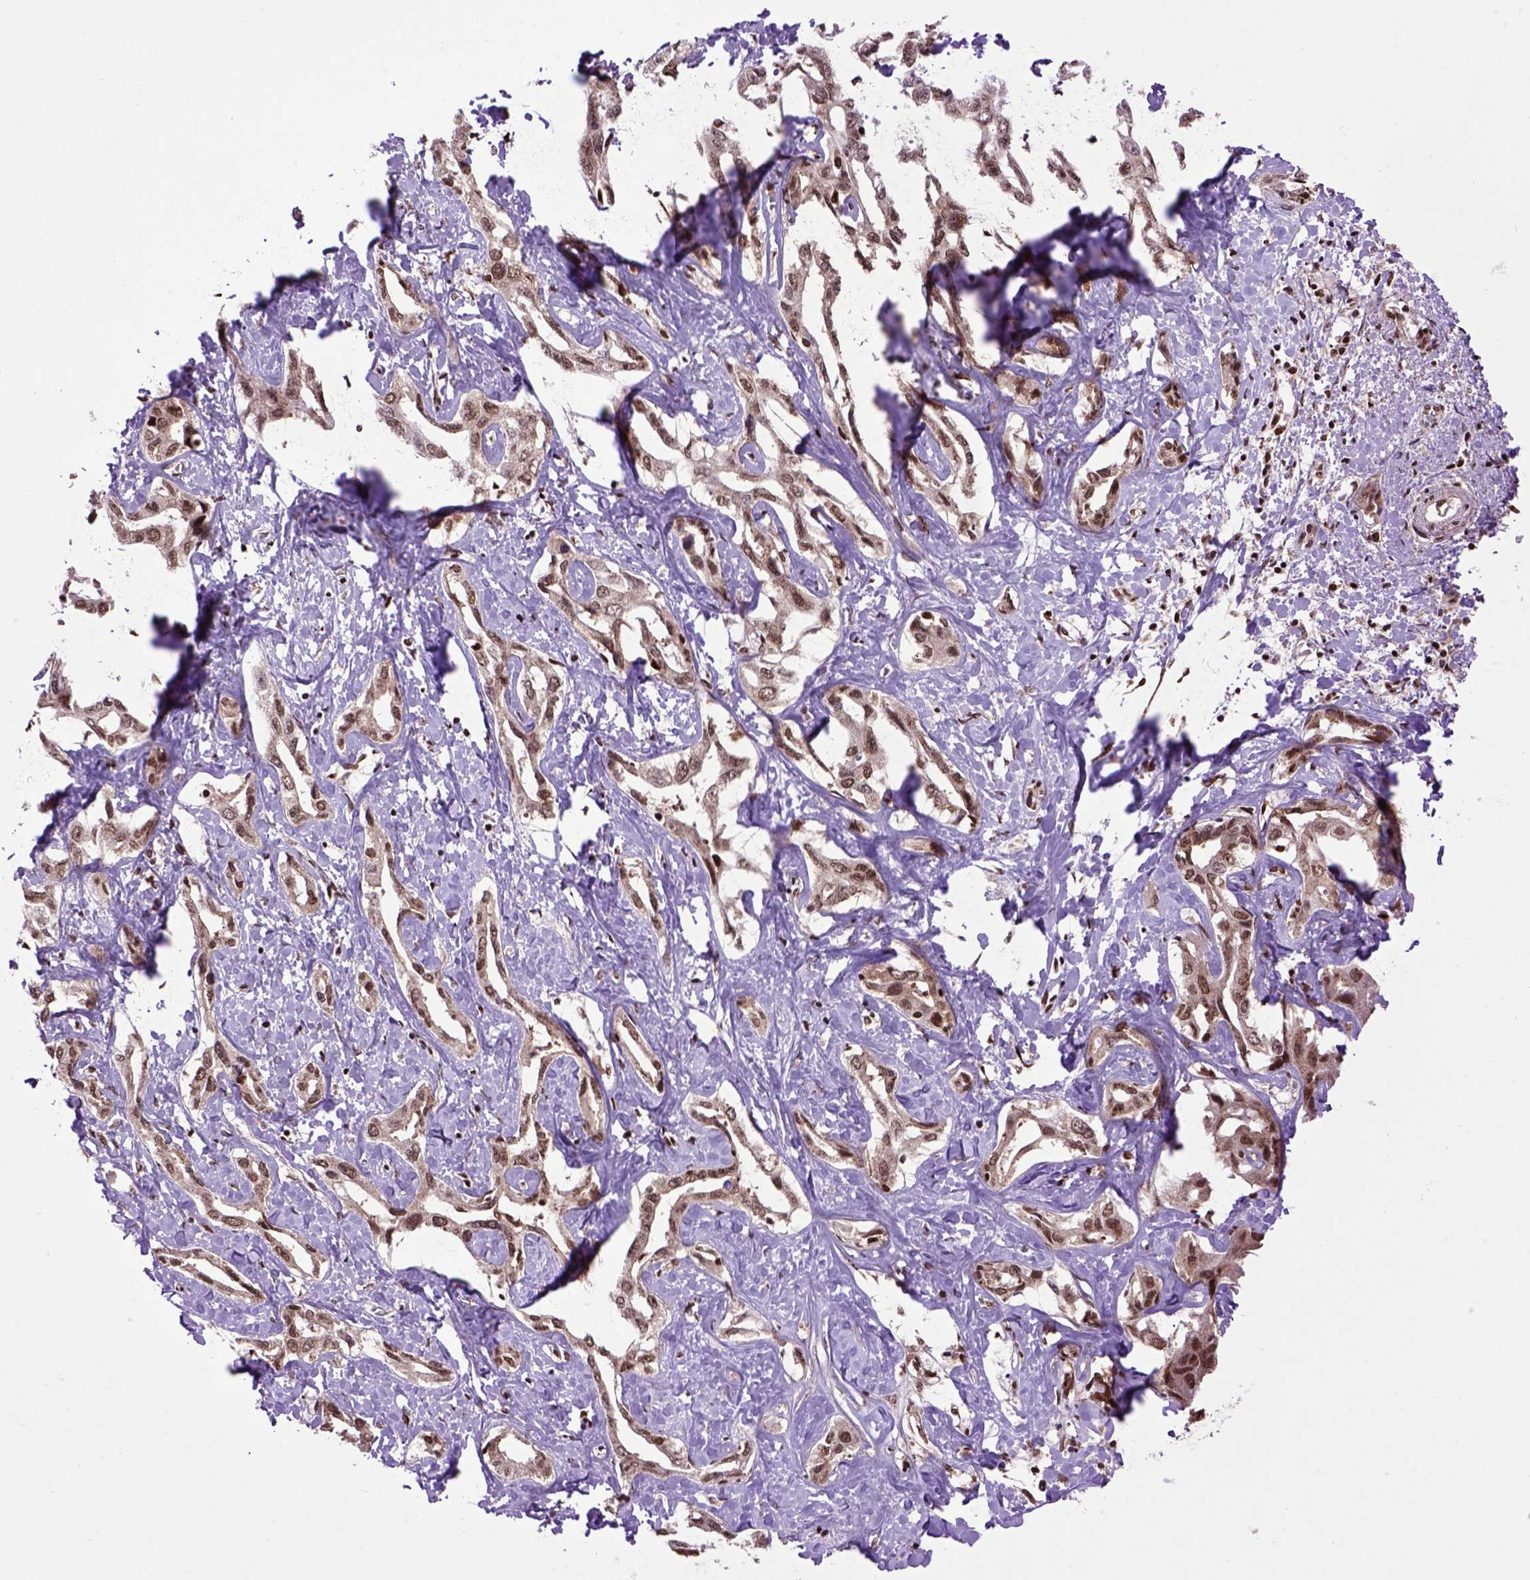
{"staining": {"intensity": "moderate", "quantity": ">75%", "location": "cytoplasmic/membranous,nuclear"}, "tissue": "liver cancer", "cell_type": "Tumor cells", "image_type": "cancer", "snomed": [{"axis": "morphology", "description": "Cholangiocarcinoma"}, {"axis": "topography", "description": "Liver"}], "caption": "Immunohistochemistry (DAB) staining of liver cancer reveals moderate cytoplasmic/membranous and nuclear protein expression in approximately >75% of tumor cells. The staining was performed using DAB, with brown indicating positive protein expression. Nuclei are stained blue with hematoxylin.", "gene": "CELF1", "patient": {"sex": "male", "age": 59}}